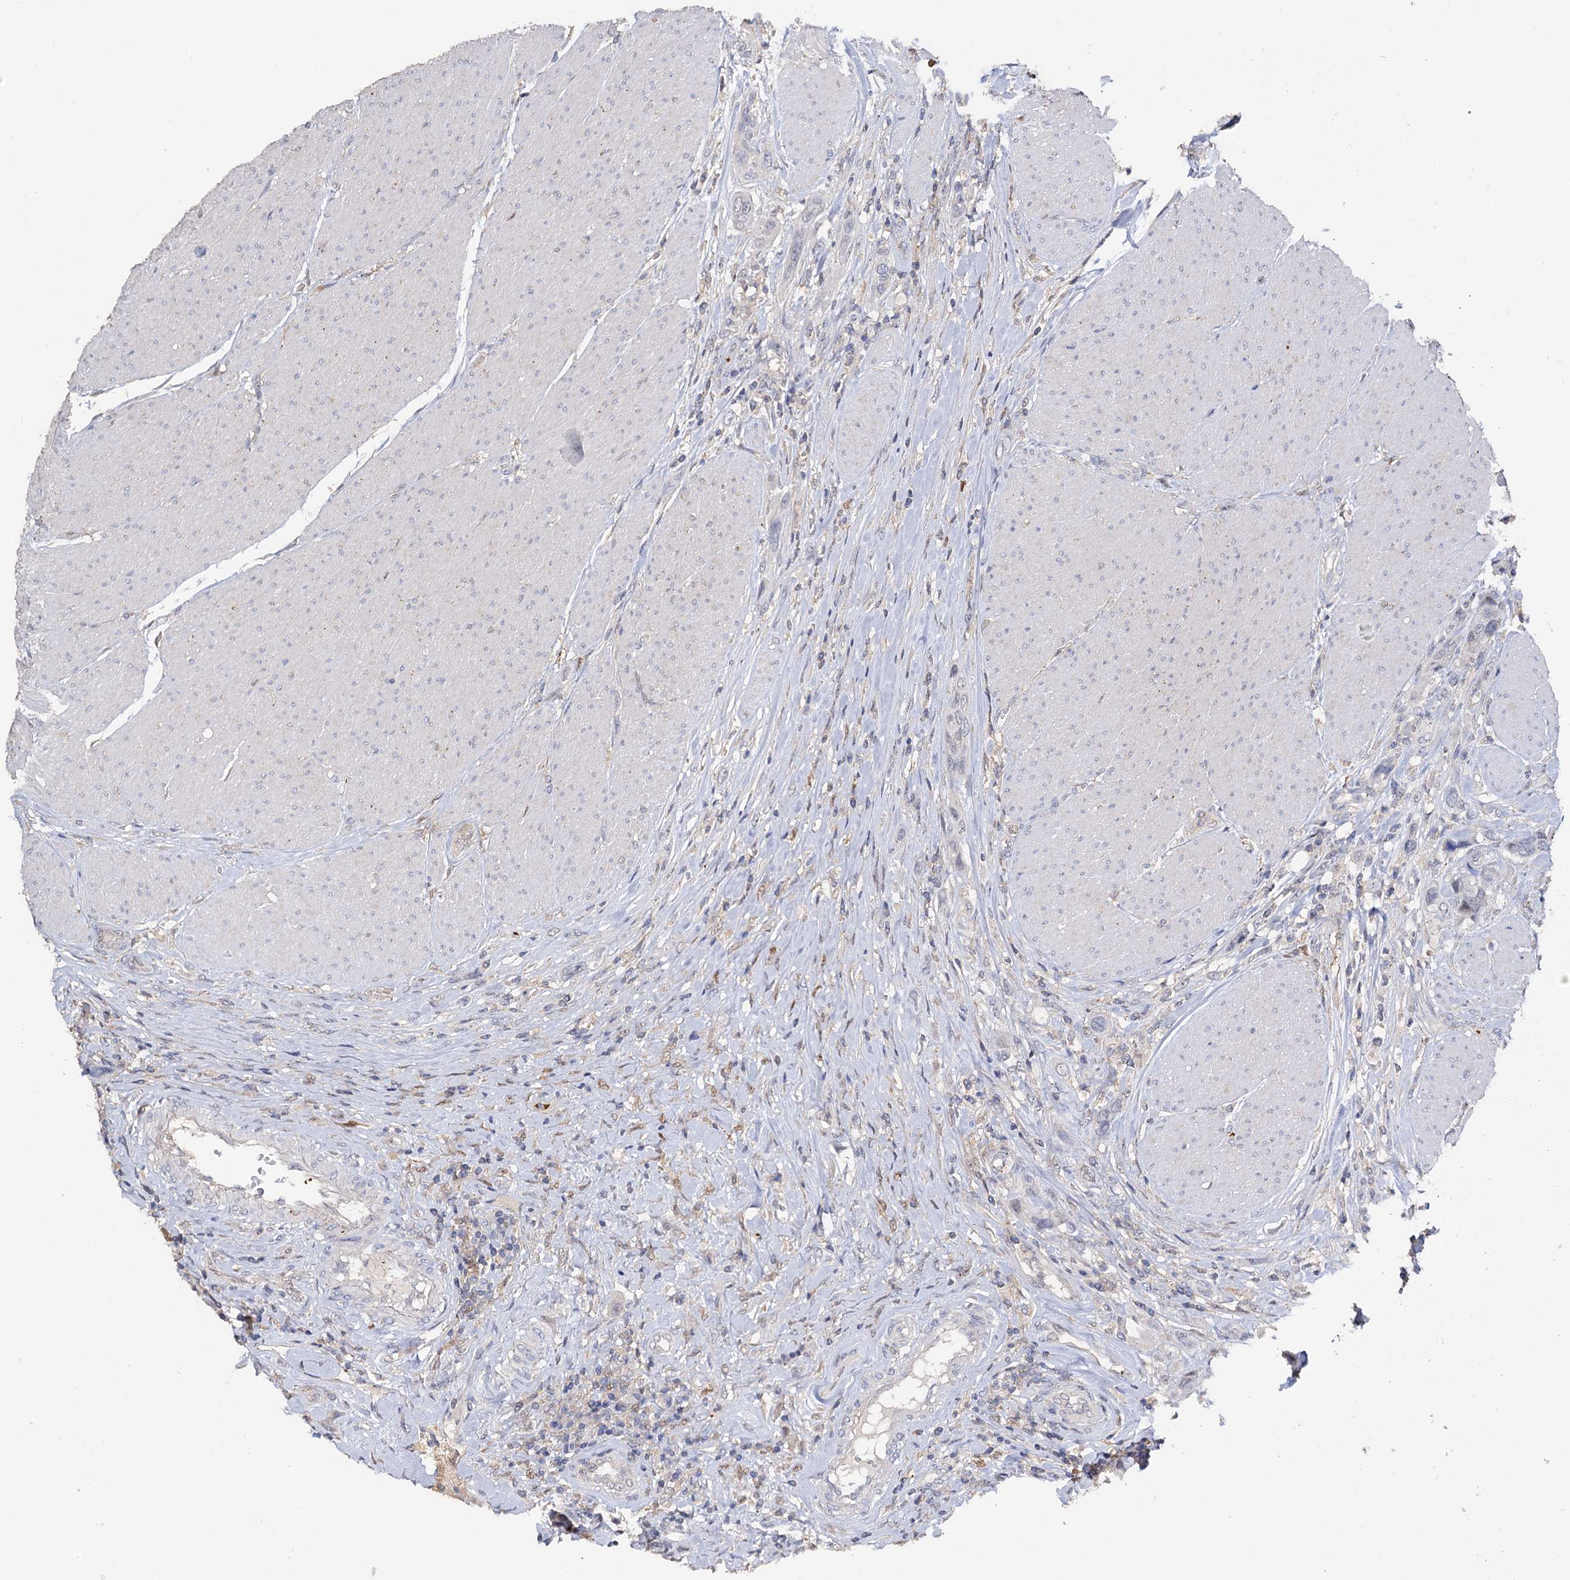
{"staining": {"intensity": "negative", "quantity": "none", "location": "none"}, "tissue": "urothelial cancer", "cell_type": "Tumor cells", "image_type": "cancer", "snomed": [{"axis": "morphology", "description": "Urothelial carcinoma, High grade"}, {"axis": "topography", "description": "Urinary bladder"}], "caption": "Immunohistochemistry (IHC) of human urothelial cancer displays no expression in tumor cells. (Immunohistochemistry, brightfield microscopy, high magnification).", "gene": "DNAH6", "patient": {"sex": "male", "age": 50}}